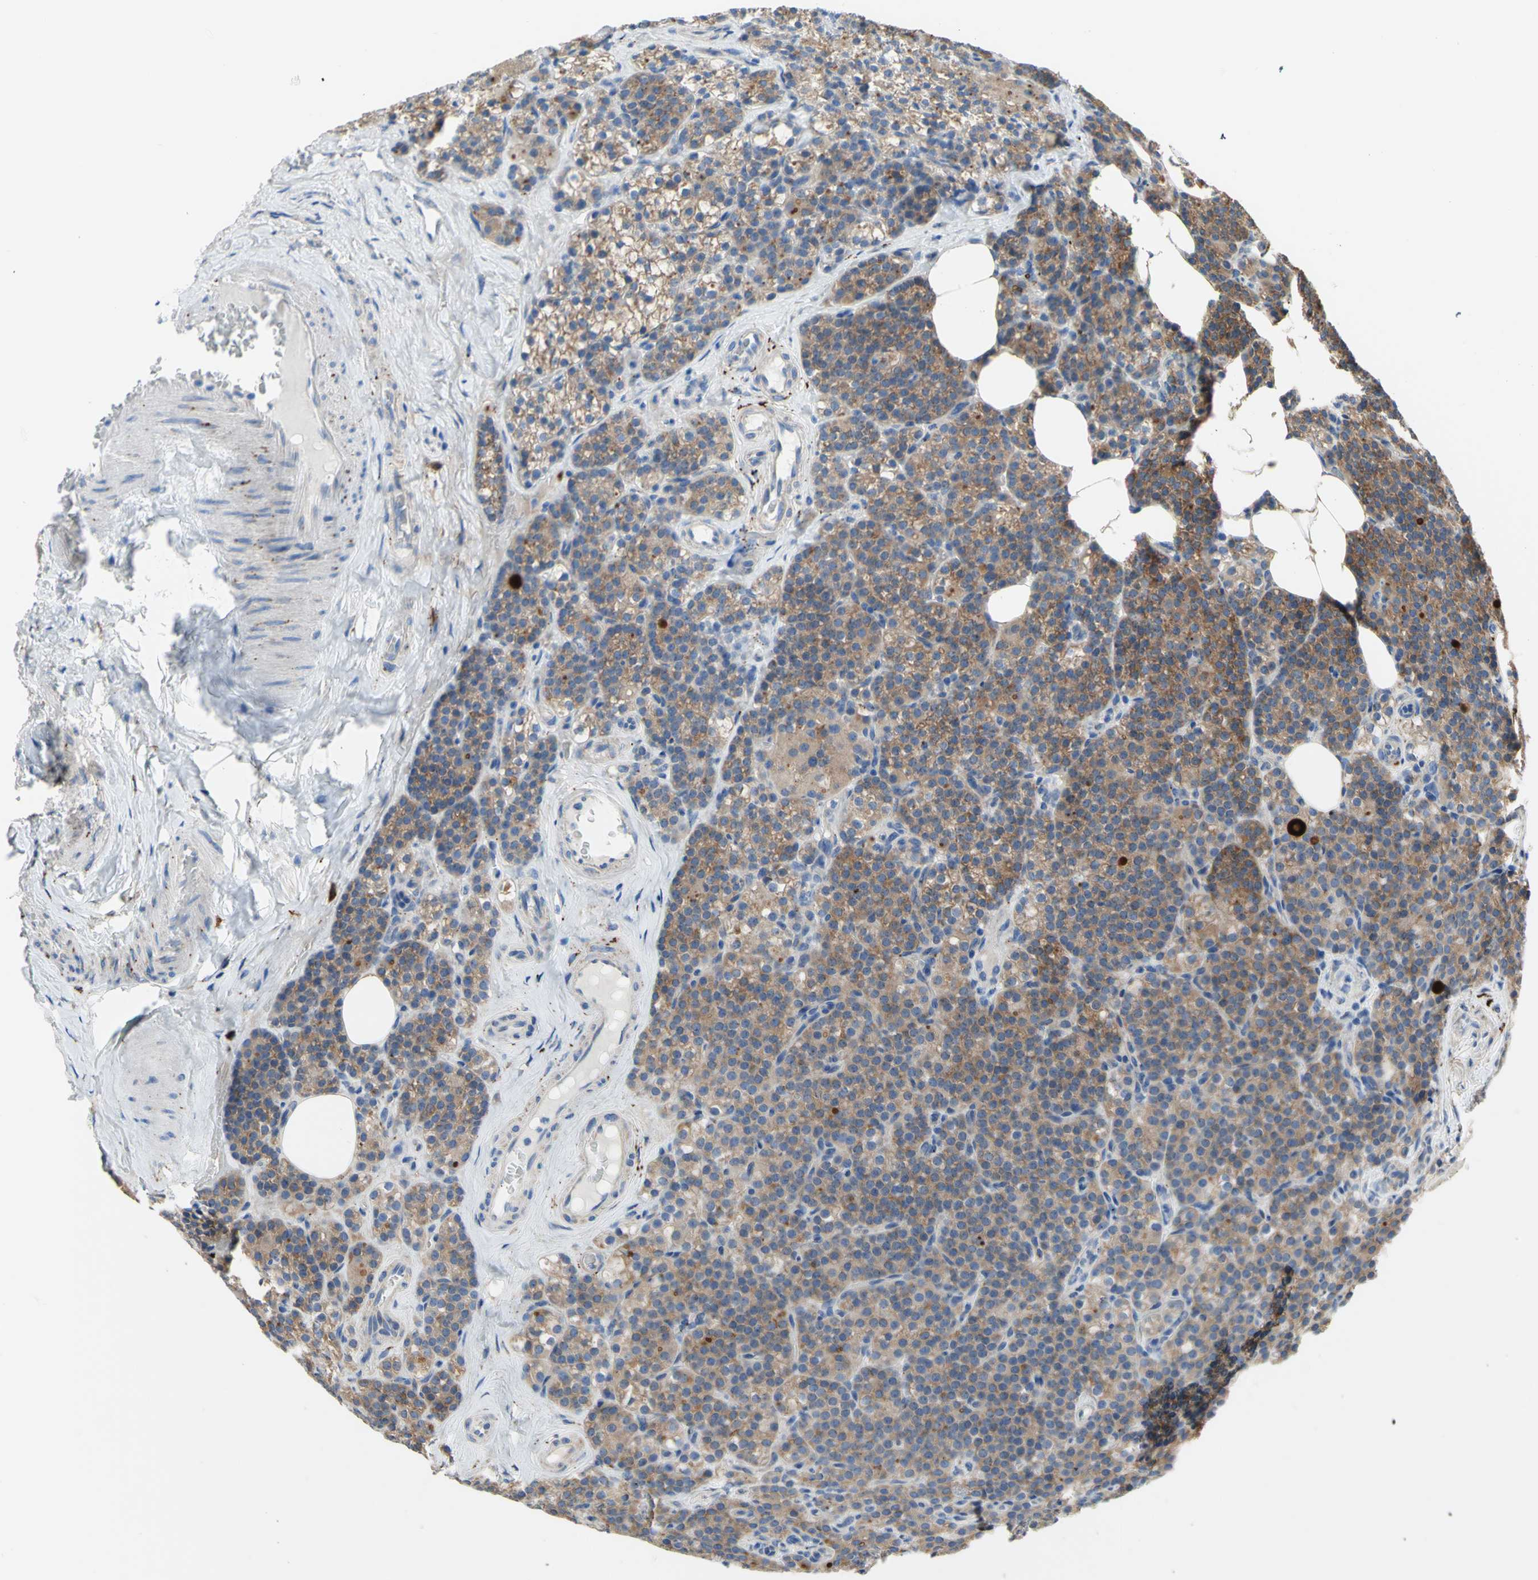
{"staining": {"intensity": "moderate", "quantity": ">75%", "location": "cytoplasmic/membranous"}, "tissue": "parathyroid gland", "cell_type": "Glandular cells", "image_type": "normal", "snomed": [{"axis": "morphology", "description": "Normal tissue, NOS"}, {"axis": "topography", "description": "Parathyroid gland"}], "caption": "An immunohistochemistry (IHC) image of normal tissue is shown. Protein staining in brown shows moderate cytoplasmic/membranous positivity in parathyroid gland within glandular cells. (Brightfield microscopy of DAB IHC at high magnification).", "gene": "URB2", "patient": {"sex": "female", "age": 57}}